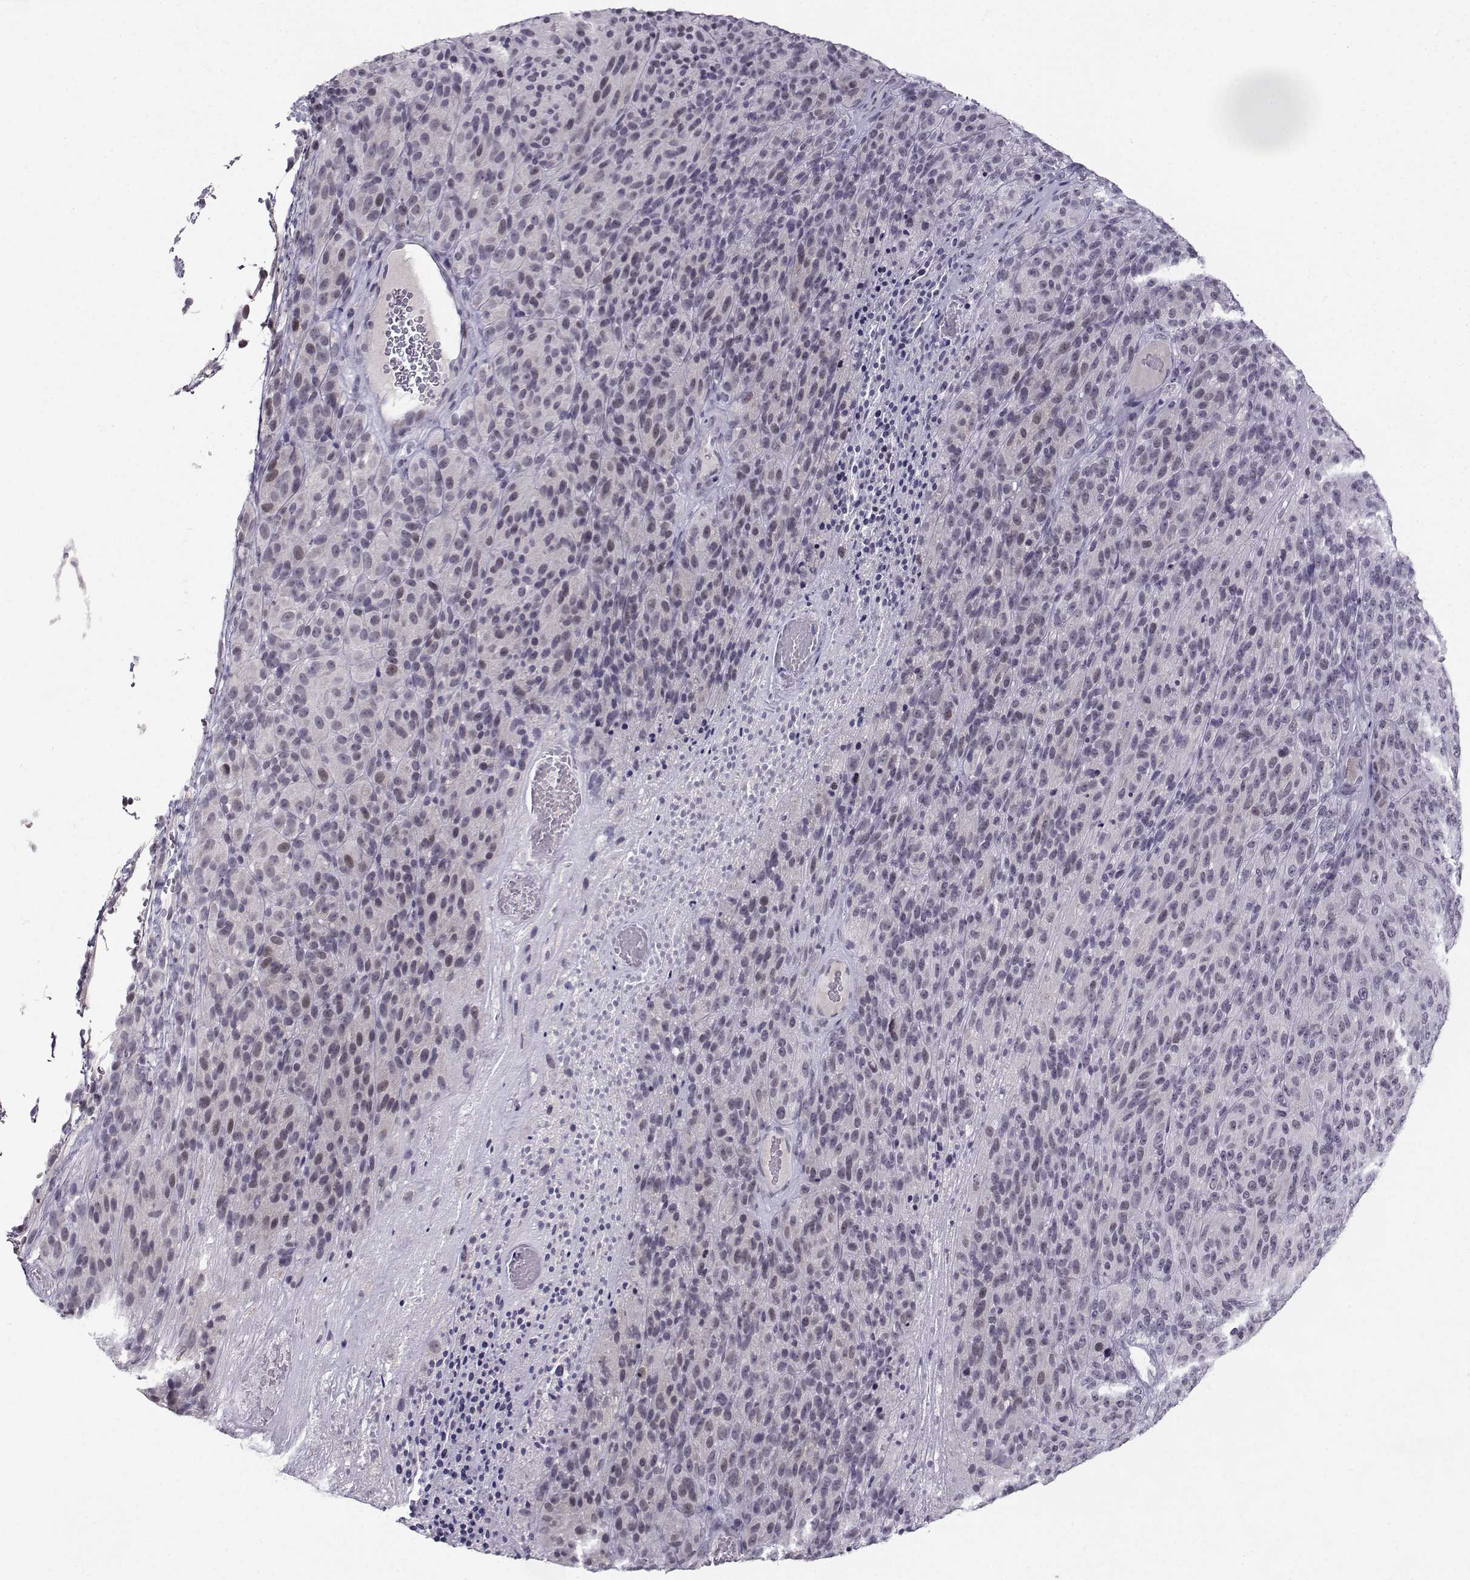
{"staining": {"intensity": "negative", "quantity": "none", "location": "none"}, "tissue": "melanoma", "cell_type": "Tumor cells", "image_type": "cancer", "snomed": [{"axis": "morphology", "description": "Malignant melanoma, Metastatic site"}, {"axis": "topography", "description": "Brain"}], "caption": "Immunohistochemistry micrograph of human malignant melanoma (metastatic site) stained for a protein (brown), which displays no staining in tumor cells.", "gene": "LIN28A", "patient": {"sex": "female", "age": 56}}